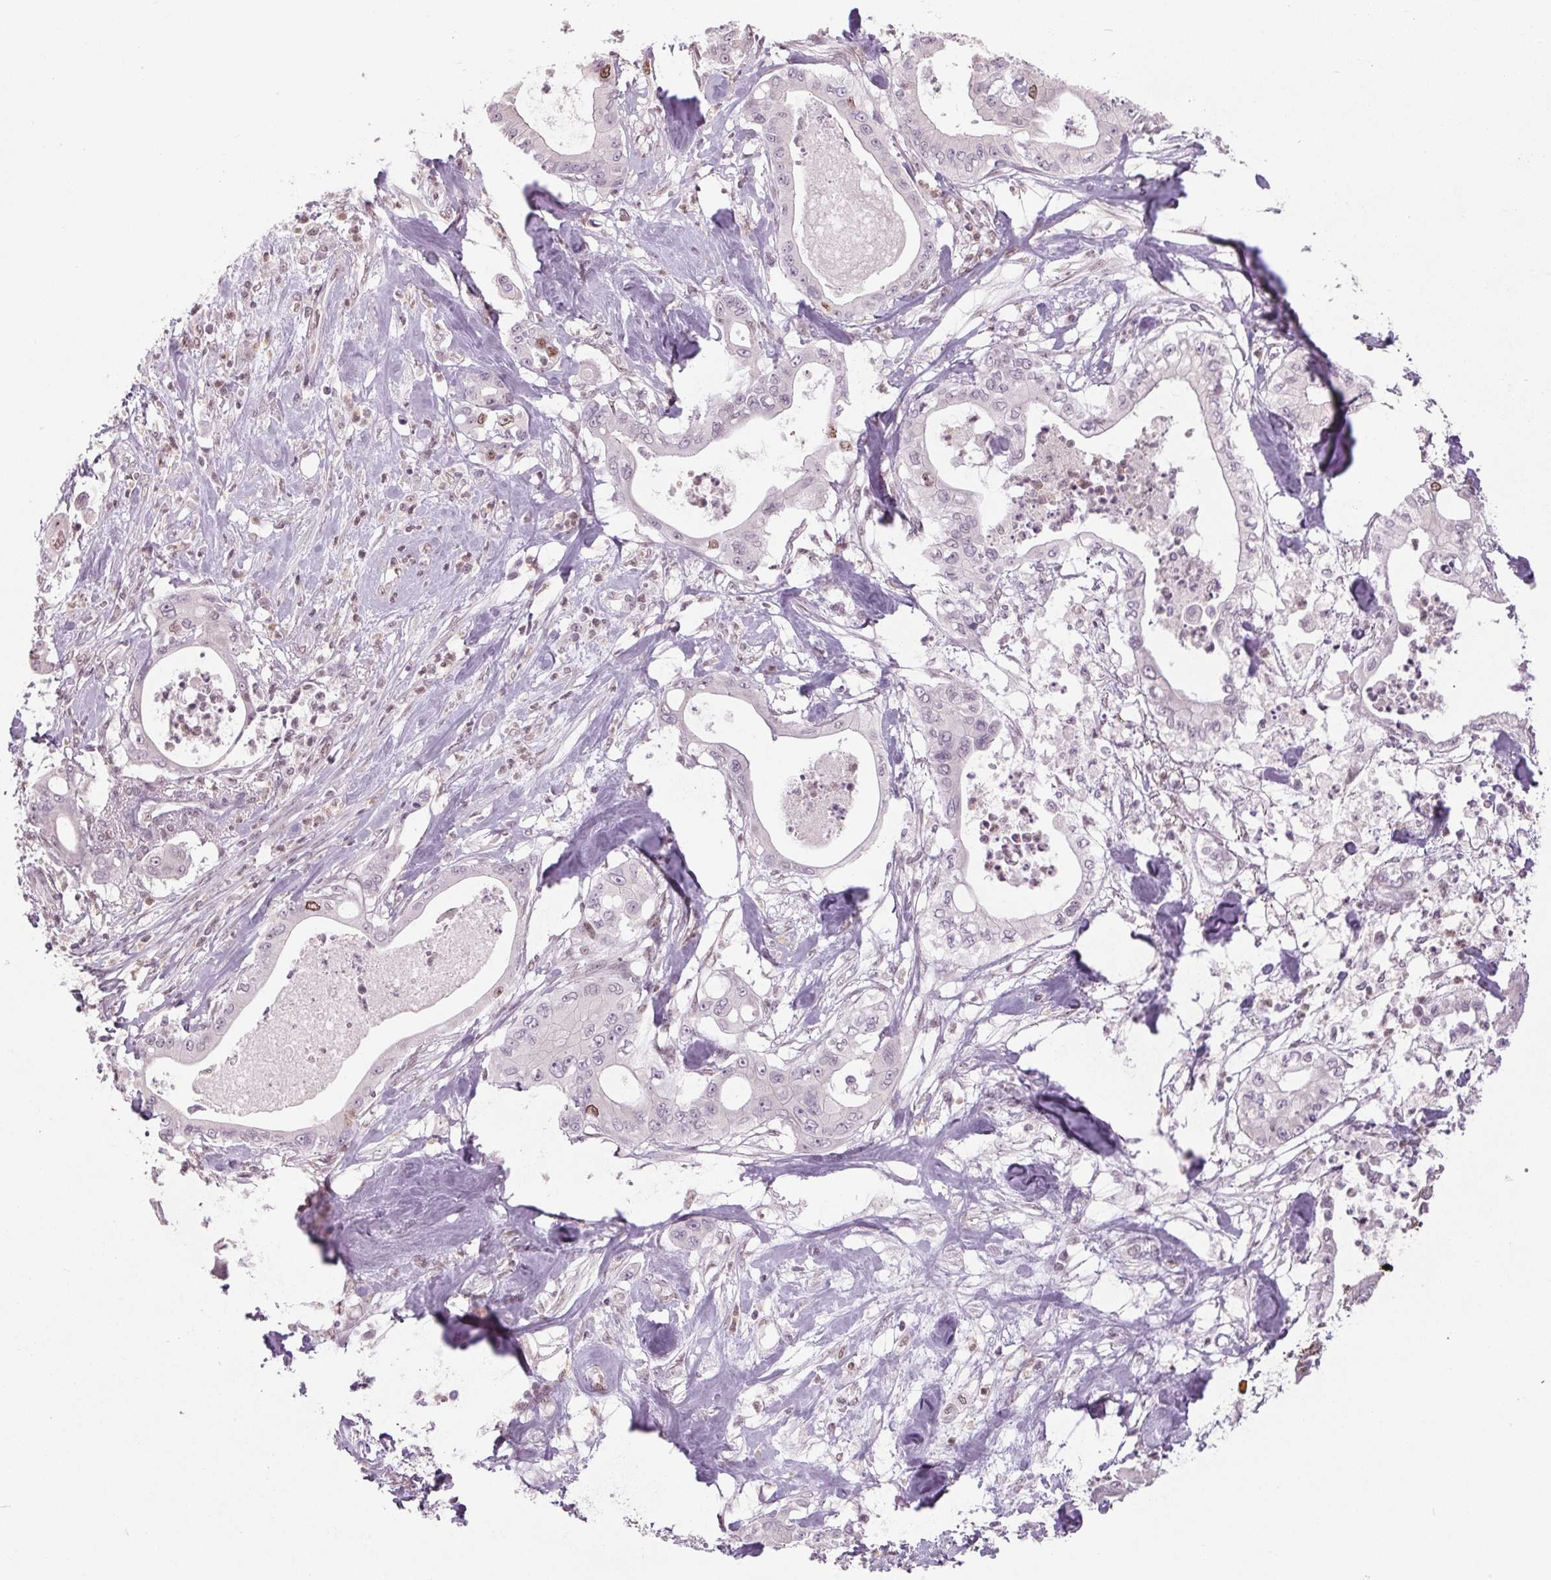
{"staining": {"intensity": "moderate", "quantity": "<25%", "location": "nuclear"}, "tissue": "pancreatic cancer", "cell_type": "Tumor cells", "image_type": "cancer", "snomed": [{"axis": "morphology", "description": "Adenocarcinoma, NOS"}, {"axis": "topography", "description": "Pancreas"}], "caption": "Immunohistochemical staining of pancreatic cancer (adenocarcinoma) reveals low levels of moderate nuclear protein staining in approximately <25% of tumor cells. The protein of interest is shown in brown color, while the nuclei are stained blue.", "gene": "SMIM6", "patient": {"sex": "male", "age": 71}}